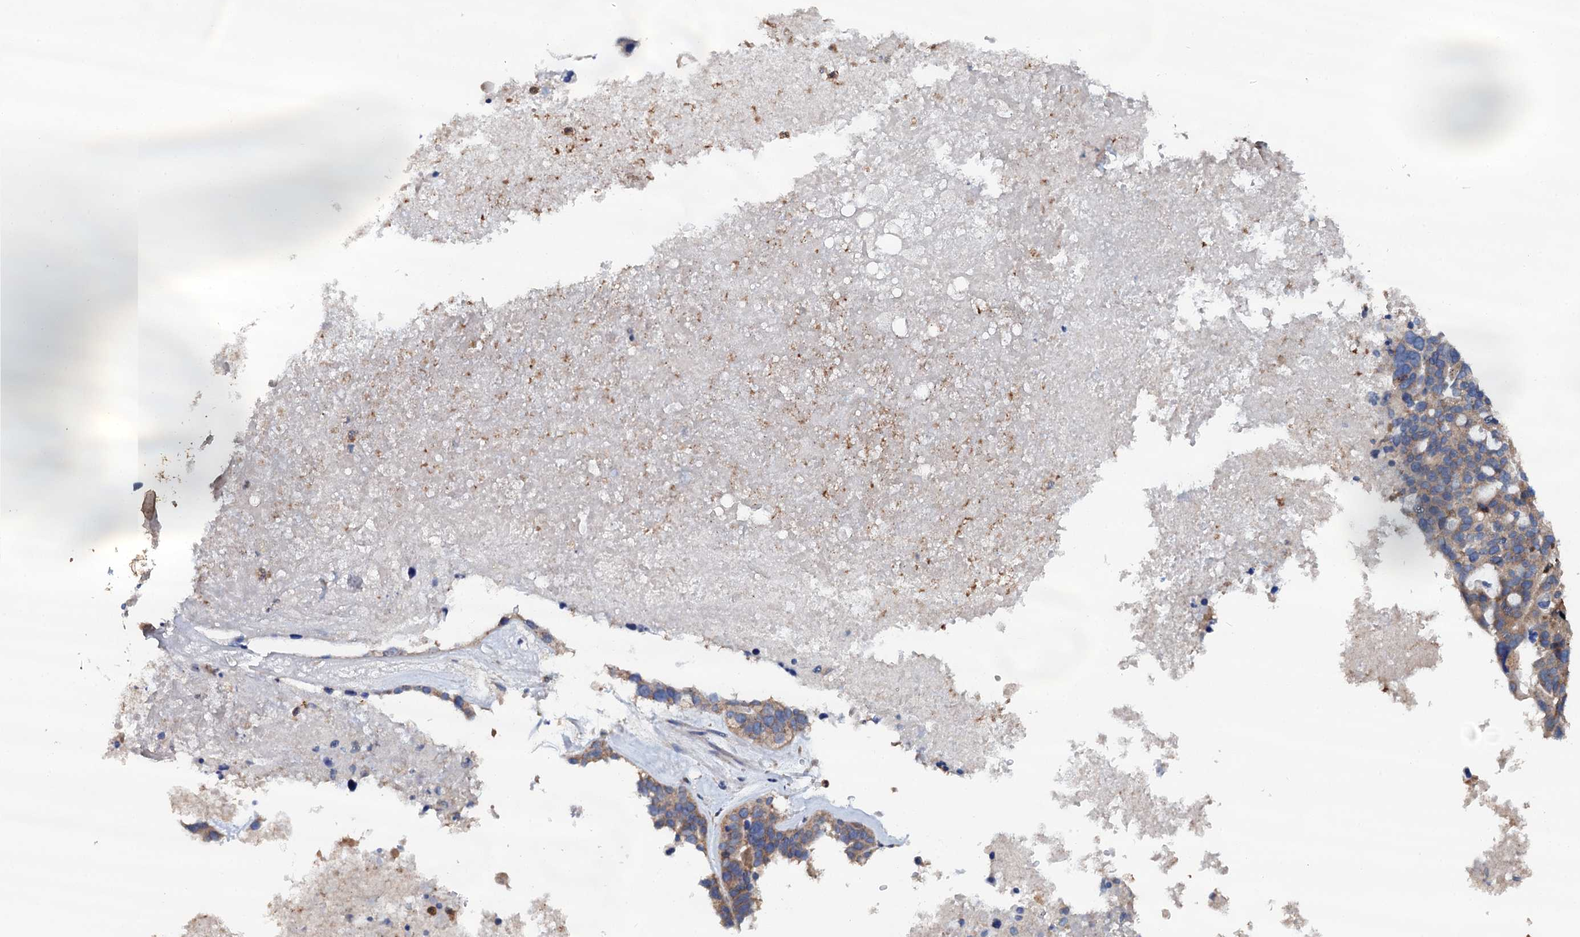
{"staining": {"intensity": "moderate", "quantity": "25%-75%", "location": "cytoplasmic/membranous"}, "tissue": "ovarian cancer", "cell_type": "Tumor cells", "image_type": "cancer", "snomed": [{"axis": "morphology", "description": "Cystadenocarcinoma, serous, NOS"}, {"axis": "topography", "description": "Ovary"}], "caption": "A brown stain labels moderate cytoplasmic/membranous staining of a protein in human ovarian cancer (serous cystadenocarcinoma) tumor cells.", "gene": "GRK2", "patient": {"sex": "female", "age": 59}}